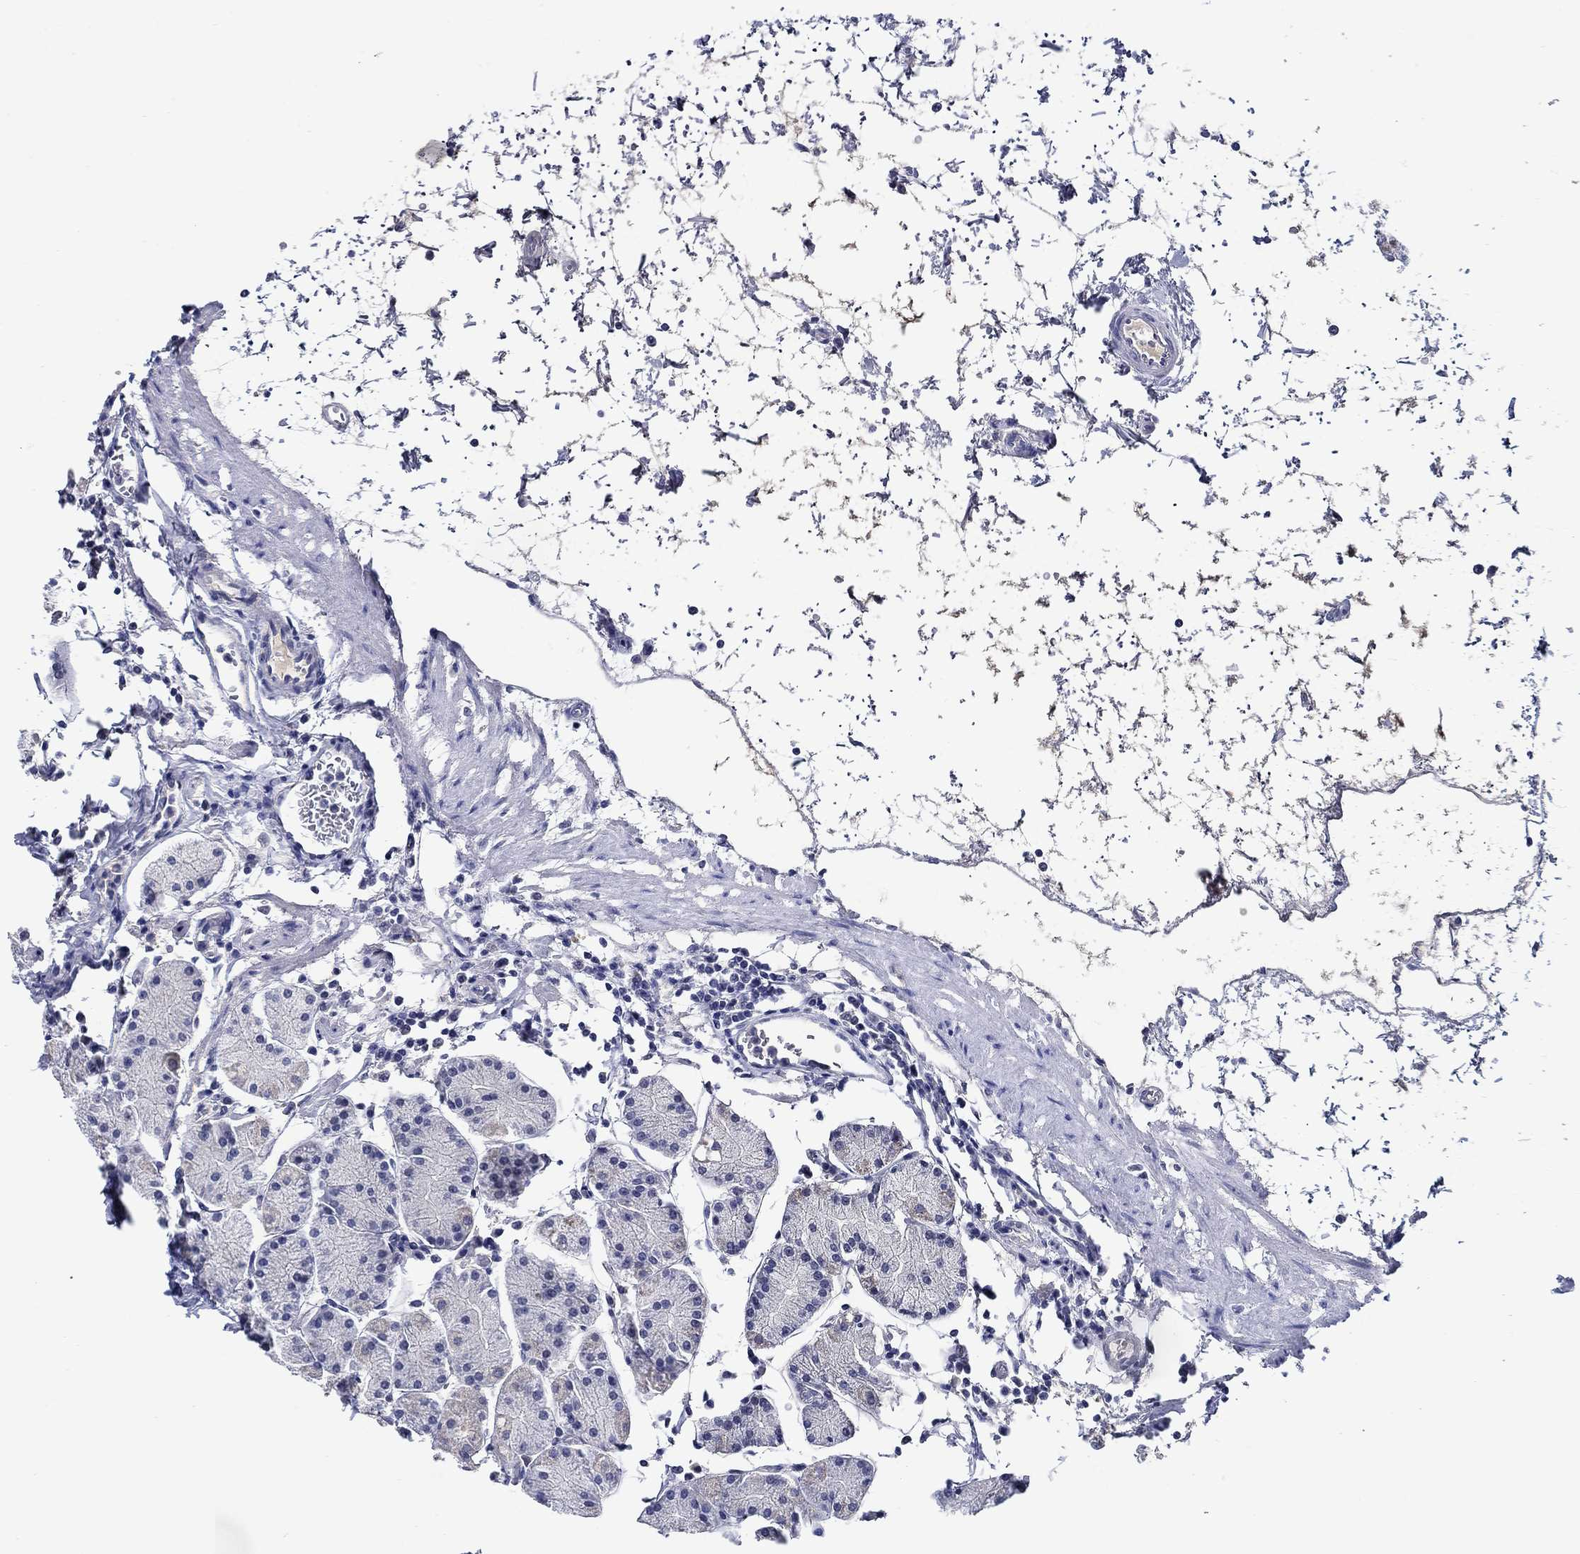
{"staining": {"intensity": "negative", "quantity": "none", "location": "none"}, "tissue": "stomach", "cell_type": "Glandular cells", "image_type": "normal", "snomed": [{"axis": "morphology", "description": "Normal tissue, NOS"}, {"axis": "topography", "description": "Stomach"}], "caption": "Photomicrograph shows no protein staining in glandular cells of benign stomach. (Brightfield microscopy of DAB IHC at high magnification).", "gene": "MC2R", "patient": {"sex": "male", "age": 54}}